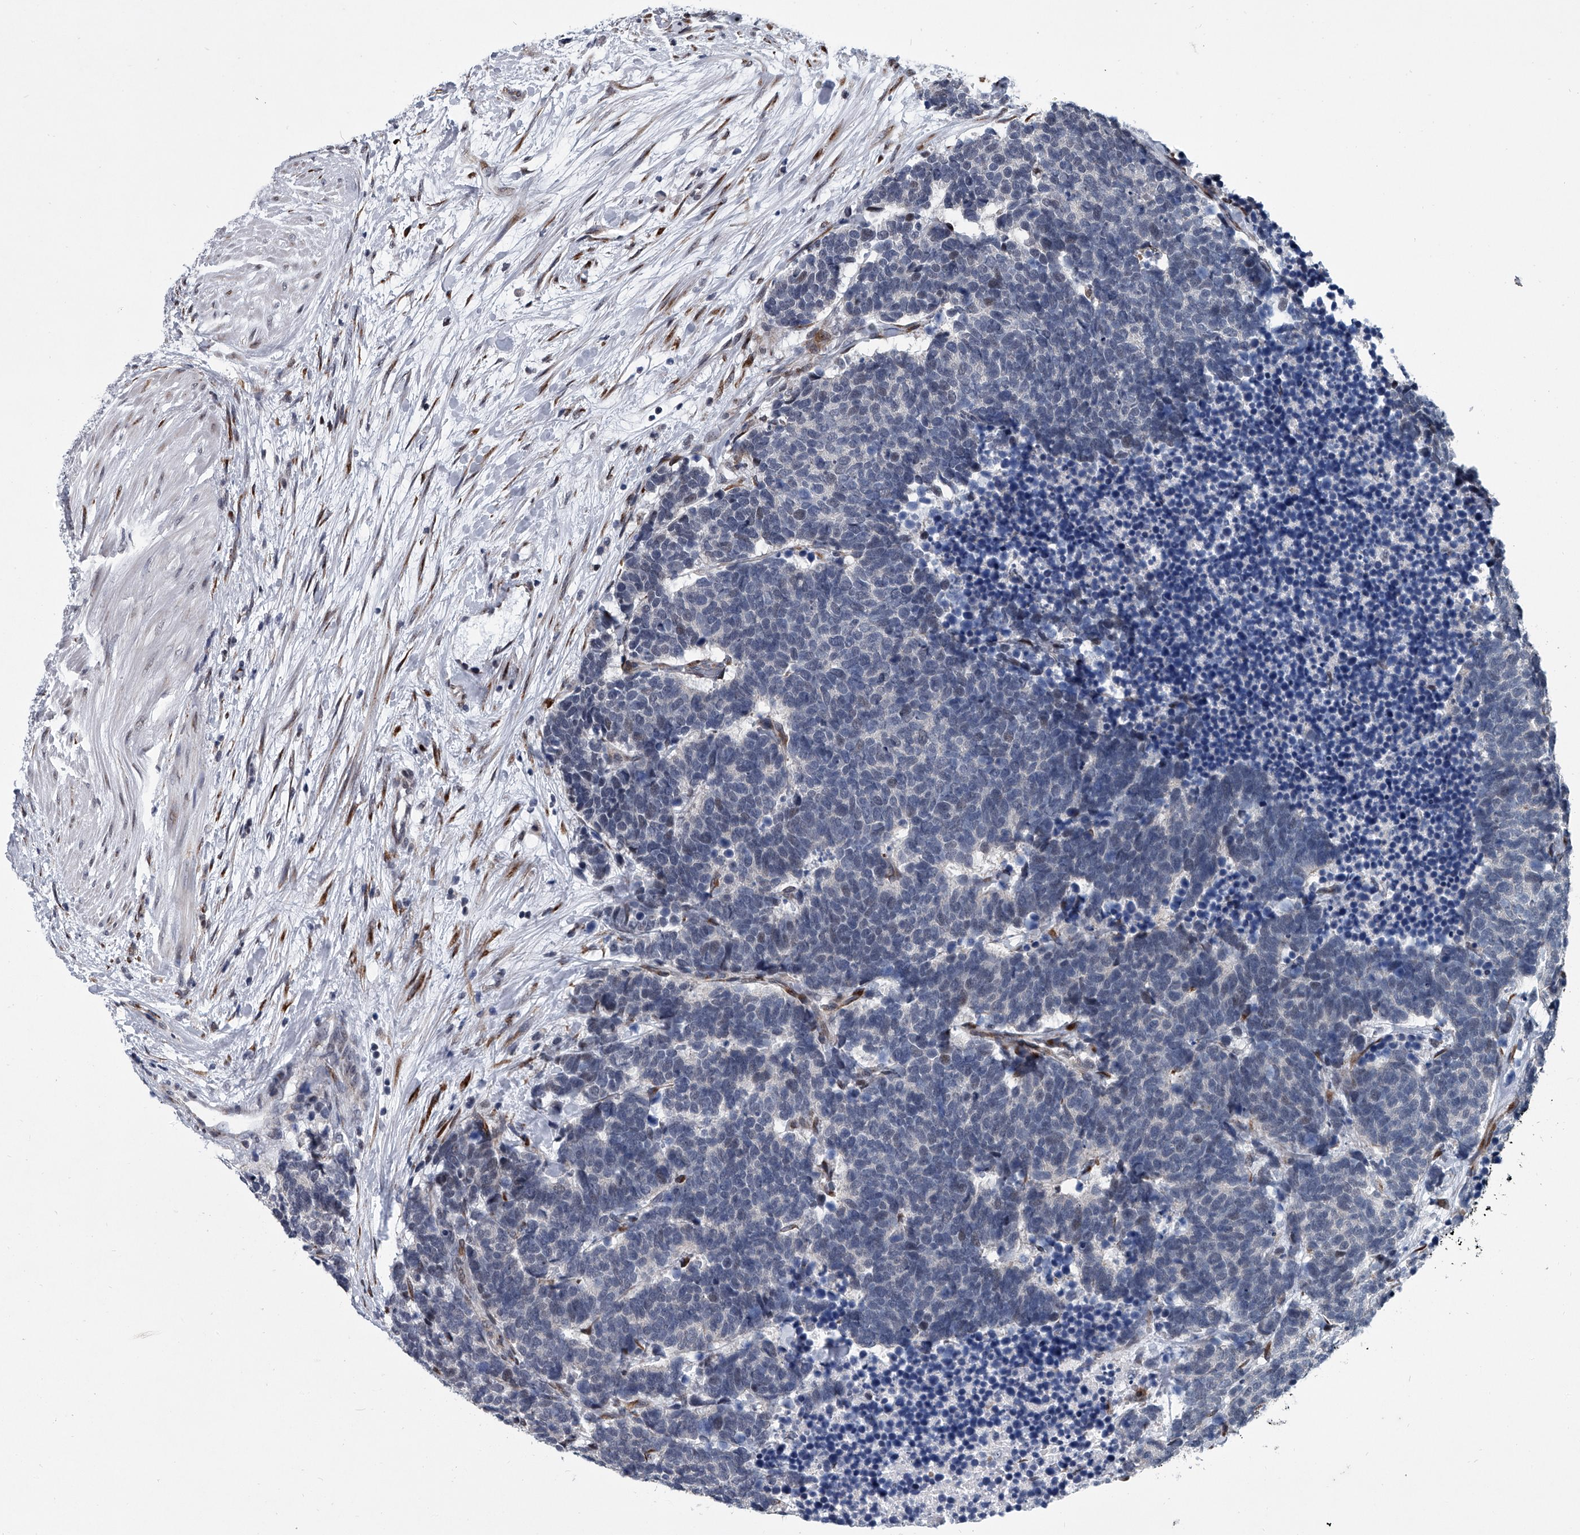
{"staining": {"intensity": "negative", "quantity": "none", "location": "none"}, "tissue": "carcinoid", "cell_type": "Tumor cells", "image_type": "cancer", "snomed": [{"axis": "morphology", "description": "Carcinoma, NOS"}, {"axis": "morphology", "description": "Carcinoid, malignant, NOS"}, {"axis": "topography", "description": "Urinary bladder"}], "caption": "Carcinoma stained for a protein using immunohistochemistry displays no staining tumor cells.", "gene": "PPP2R5D", "patient": {"sex": "male", "age": 57}}